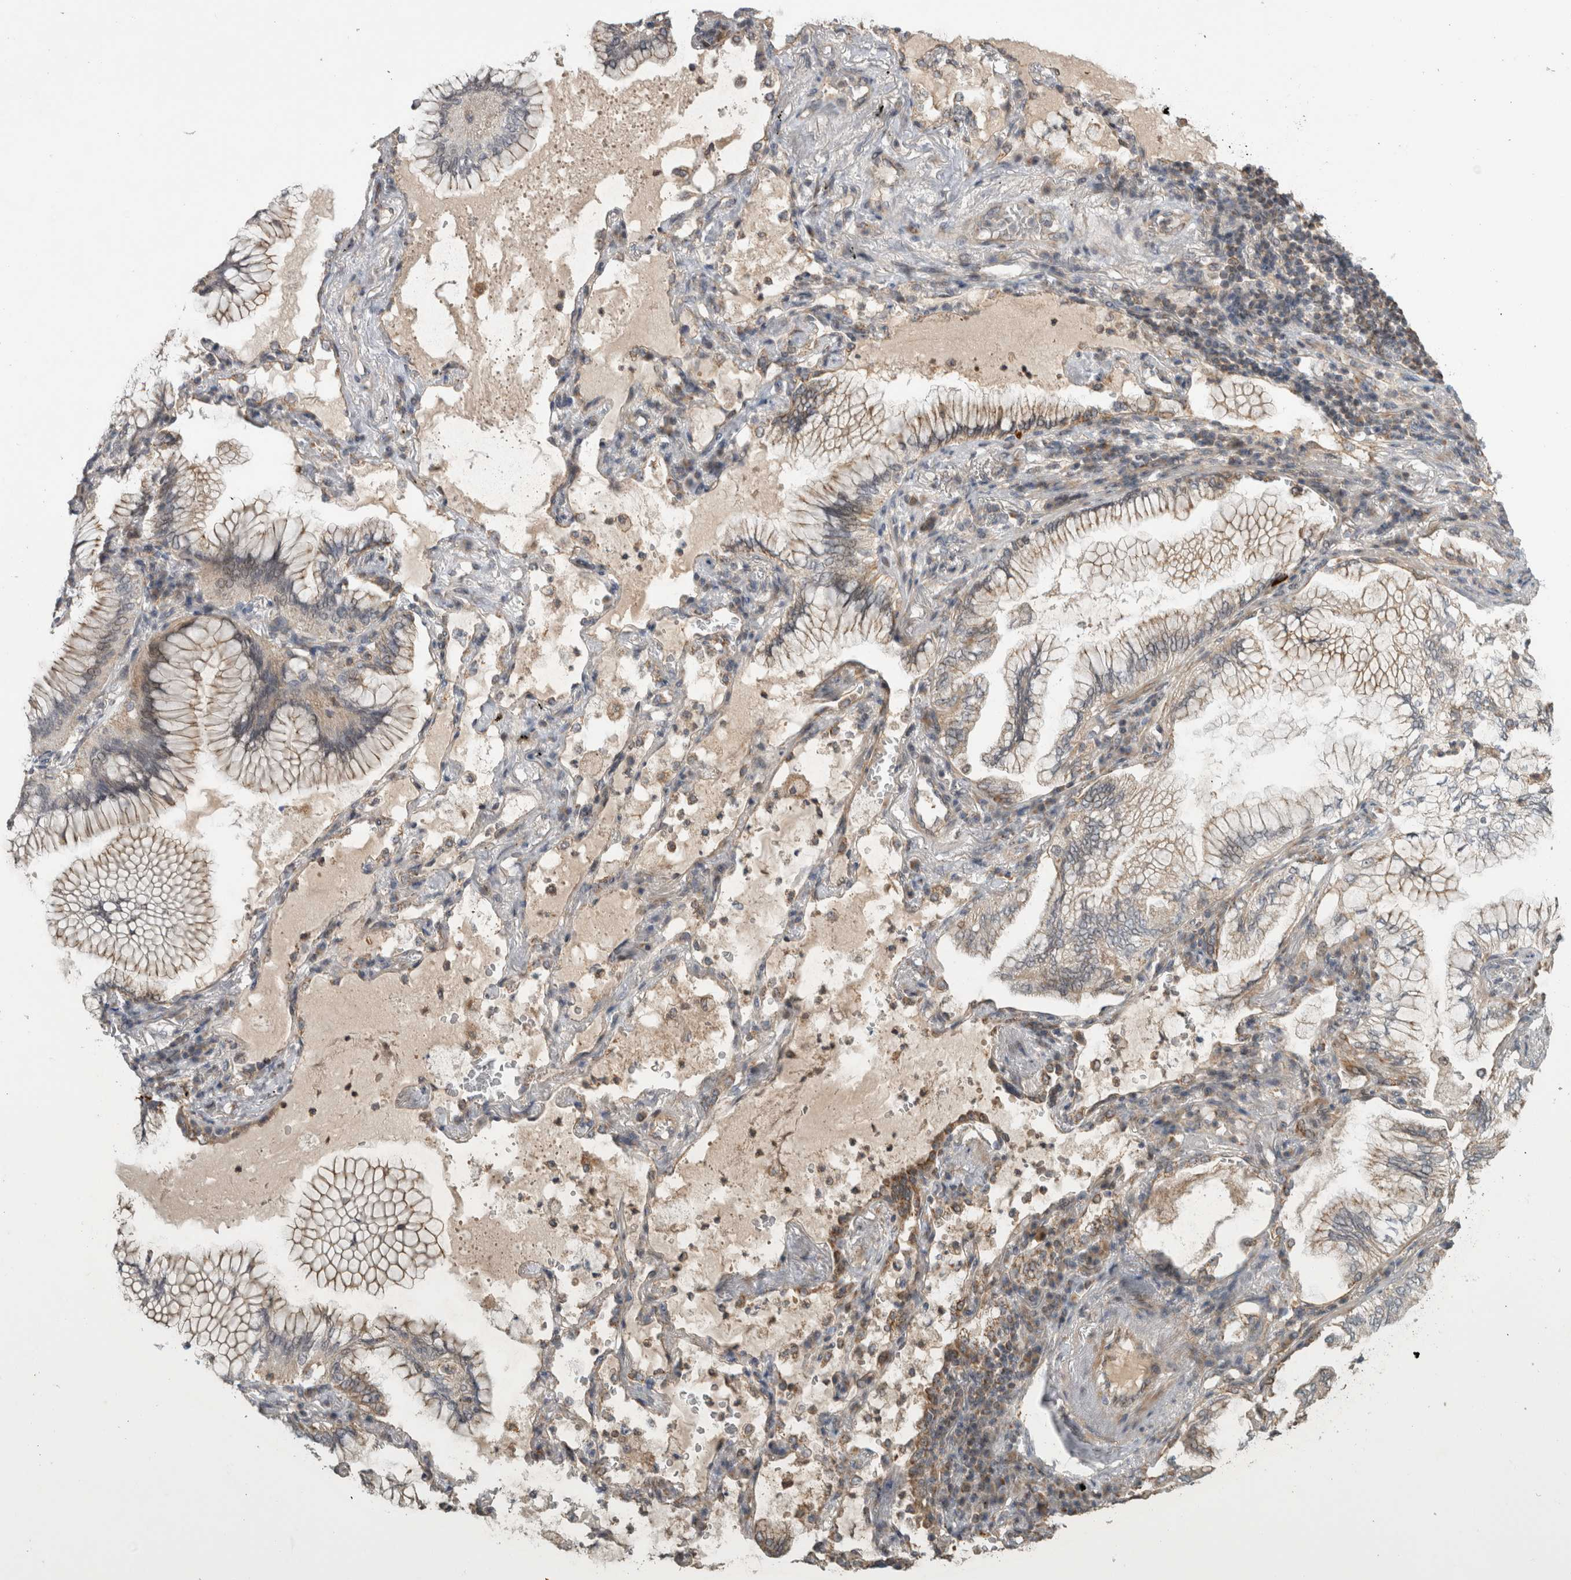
{"staining": {"intensity": "weak", "quantity": ">75%", "location": "cytoplasmic/membranous"}, "tissue": "lung cancer", "cell_type": "Tumor cells", "image_type": "cancer", "snomed": [{"axis": "morphology", "description": "Adenocarcinoma, NOS"}, {"axis": "topography", "description": "Lung"}], "caption": "Immunohistochemistry staining of lung cancer, which displays low levels of weak cytoplasmic/membranous staining in approximately >75% of tumor cells indicating weak cytoplasmic/membranous protein expression. The staining was performed using DAB (3,3'-diaminobenzidine) (brown) for protein detection and nuclei were counterstained in hematoxylin (blue).", "gene": "KCNIP1", "patient": {"sex": "female", "age": 70}}